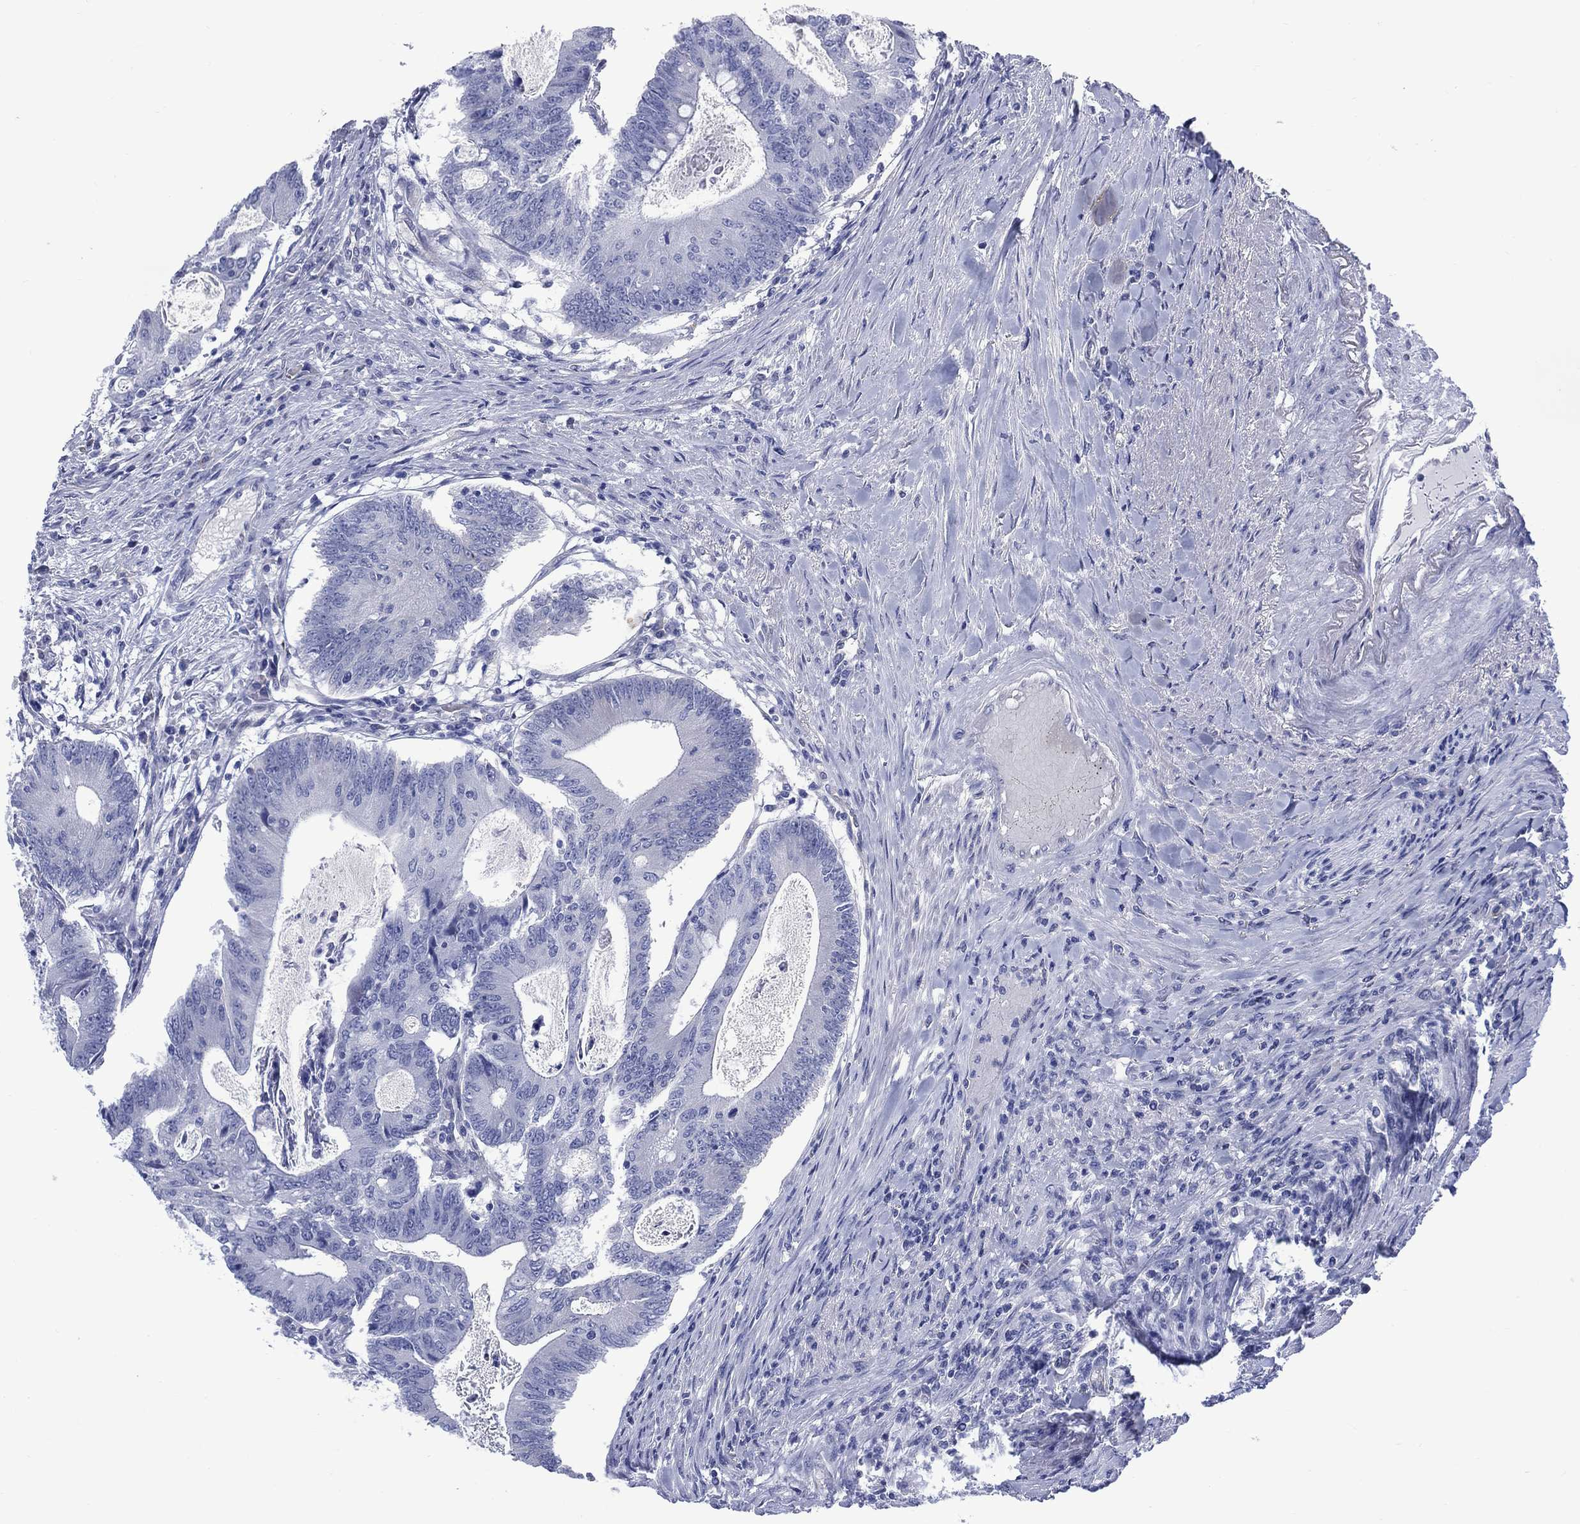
{"staining": {"intensity": "negative", "quantity": "none", "location": "none"}, "tissue": "colorectal cancer", "cell_type": "Tumor cells", "image_type": "cancer", "snomed": [{"axis": "morphology", "description": "Adenocarcinoma, NOS"}, {"axis": "topography", "description": "Colon"}], "caption": "High magnification brightfield microscopy of adenocarcinoma (colorectal) stained with DAB (3,3'-diaminobenzidine) (brown) and counterstained with hematoxylin (blue): tumor cells show no significant expression.", "gene": "DDI1", "patient": {"sex": "female", "age": 70}}